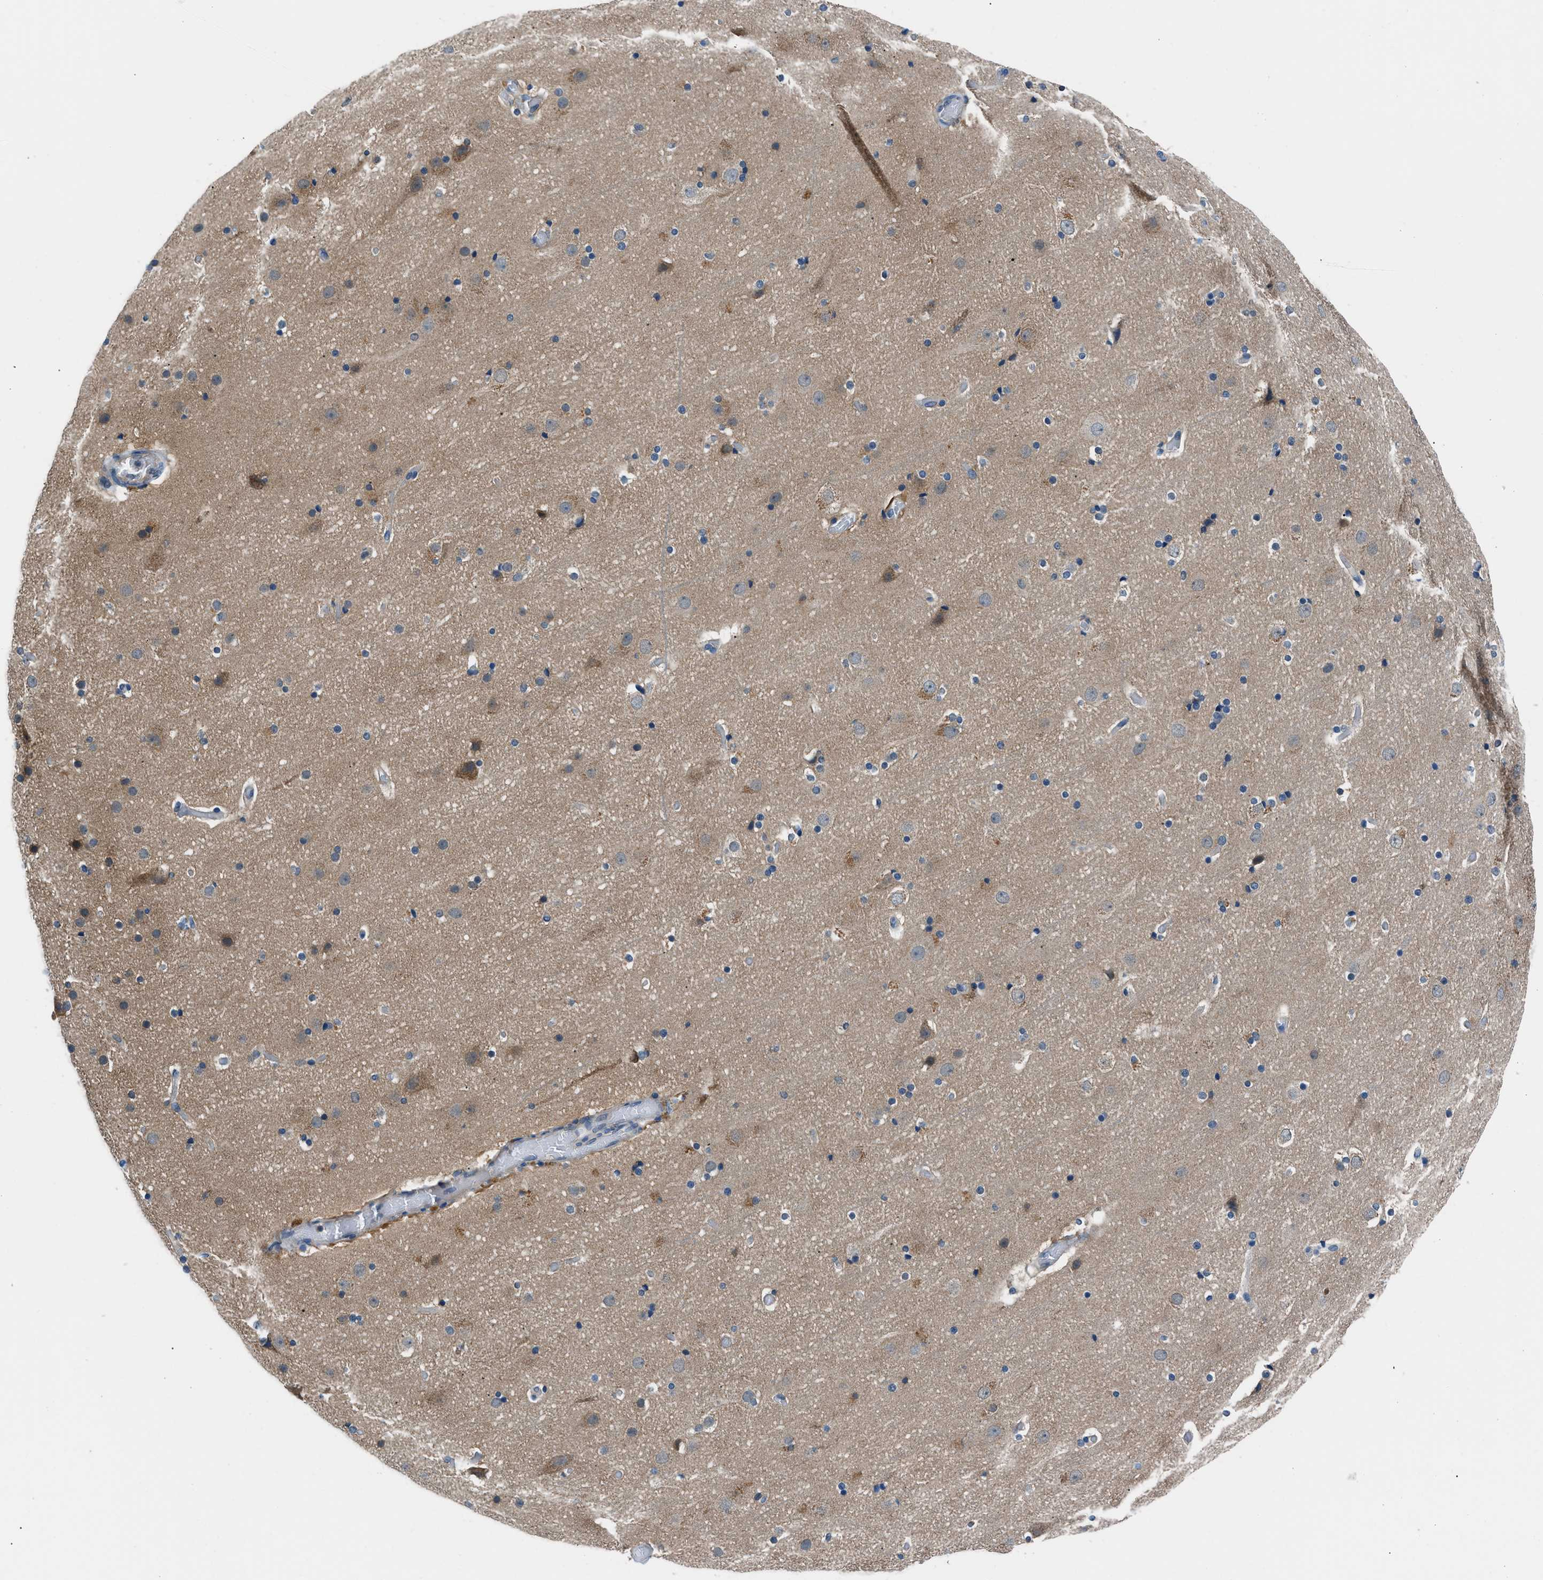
{"staining": {"intensity": "negative", "quantity": "none", "location": "none"}, "tissue": "cerebral cortex", "cell_type": "Endothelial cells", "image_type": "normal", "snomed": [{"axis": "morphology", "description": "Normal tissue, NOS"}, {"axis": "topography", "description": "Cerebral cortex"}], "caption": "The image demonstrates no significant staining in endothelial cells of cerebral cortex.", "gene": "ACP1", "patient": {"sex": "male", "age": 57}}